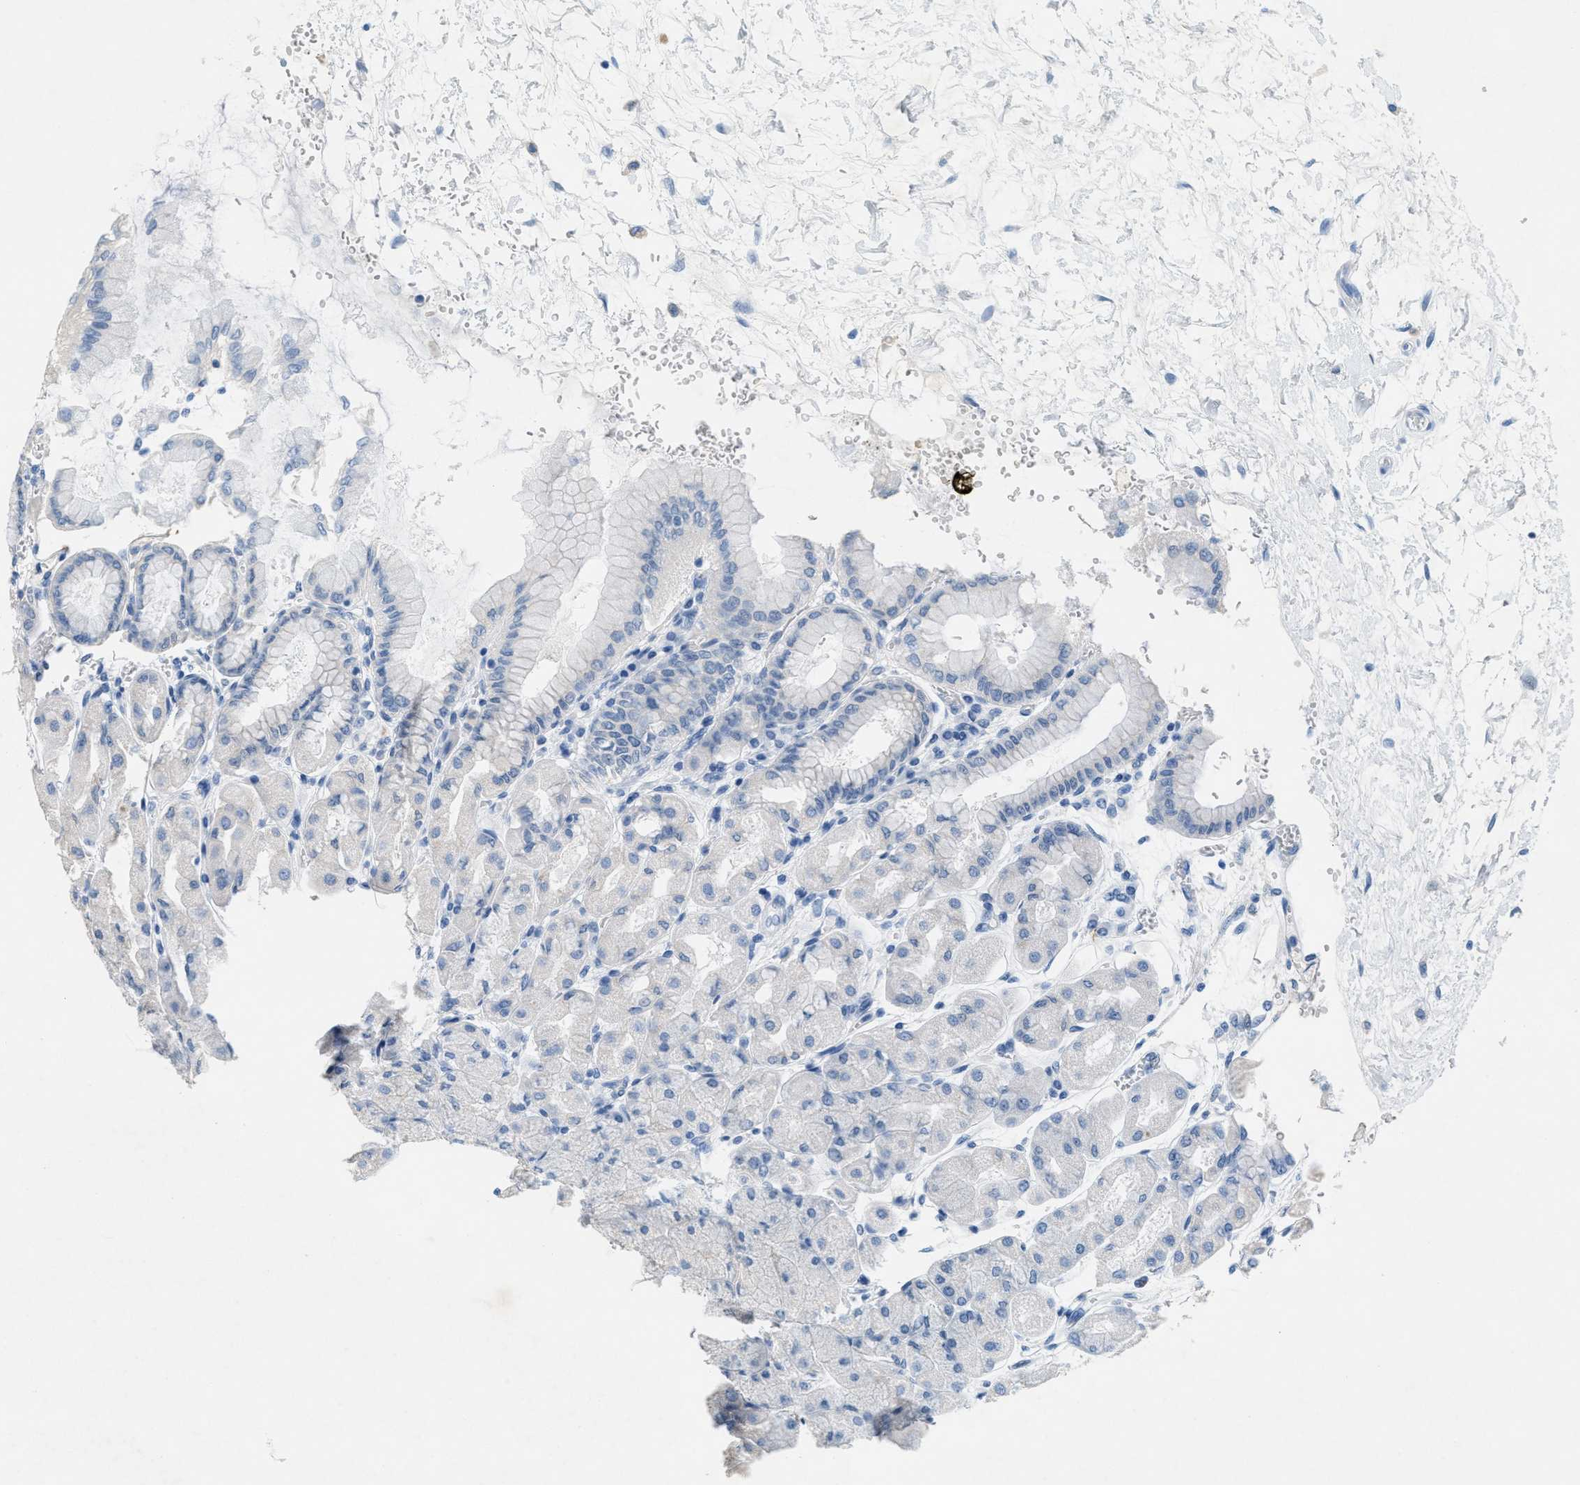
{"staining": {"intensity": "negative", "quantity": "none", "location": "none"}, "tissue": "stomach", "cell_type": "Glandular cells", "image_type": "normal", "snomed": [{"axis": "morphology", "description": "Normal tissue, NOS"}, {"axis": "topography", "description": "Stomach, upper"}], "caption": "IHC of unremarkable human stomach reveals no staining in glandular cells.", "gene": "GPM6A", "patient": {"sex": "female", "age": 56}}